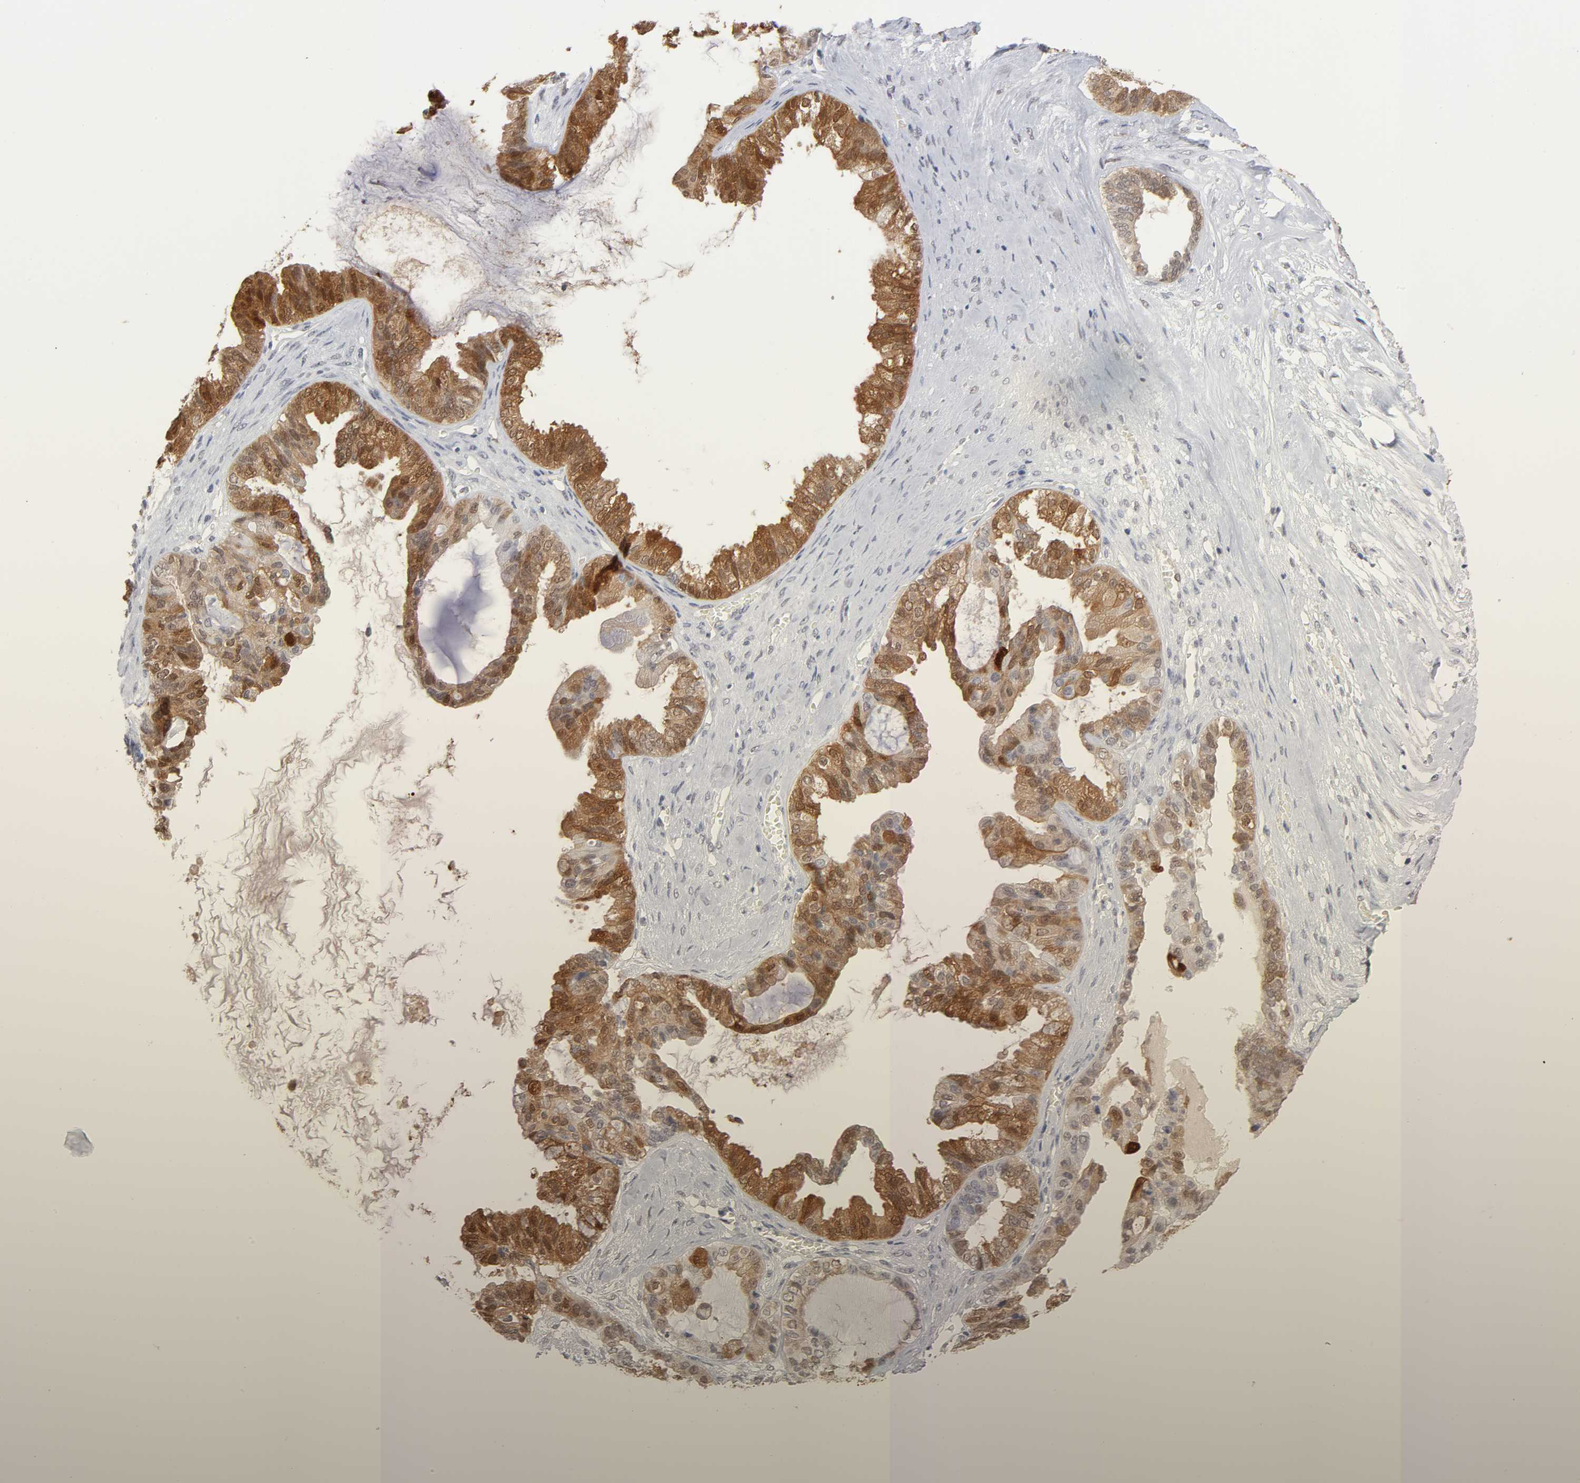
{"staining": {"intensity": "moderate", "quantity": ">75%", "location": "cytoplasmic/membranous,nuclear"}, "tissue": "ovarian cancer", "cell_type": "Tumor cells", "image_type": "cancer", "snomed": [{"axis": "morphology", "description": "Carcinoma, NOS"}, {"axis": "morphology", "description": "Carcinoma, endometroid"}, {"axis": "topography", "description": "Ovary"}], "caption": "A brown stain labels moderate cytoplasmic/membranous and nuclear staining of a protein in ovarian cancer tumor cells.", "gene": "CRABP2", "patient": {"sex": "female", "age": 50}}